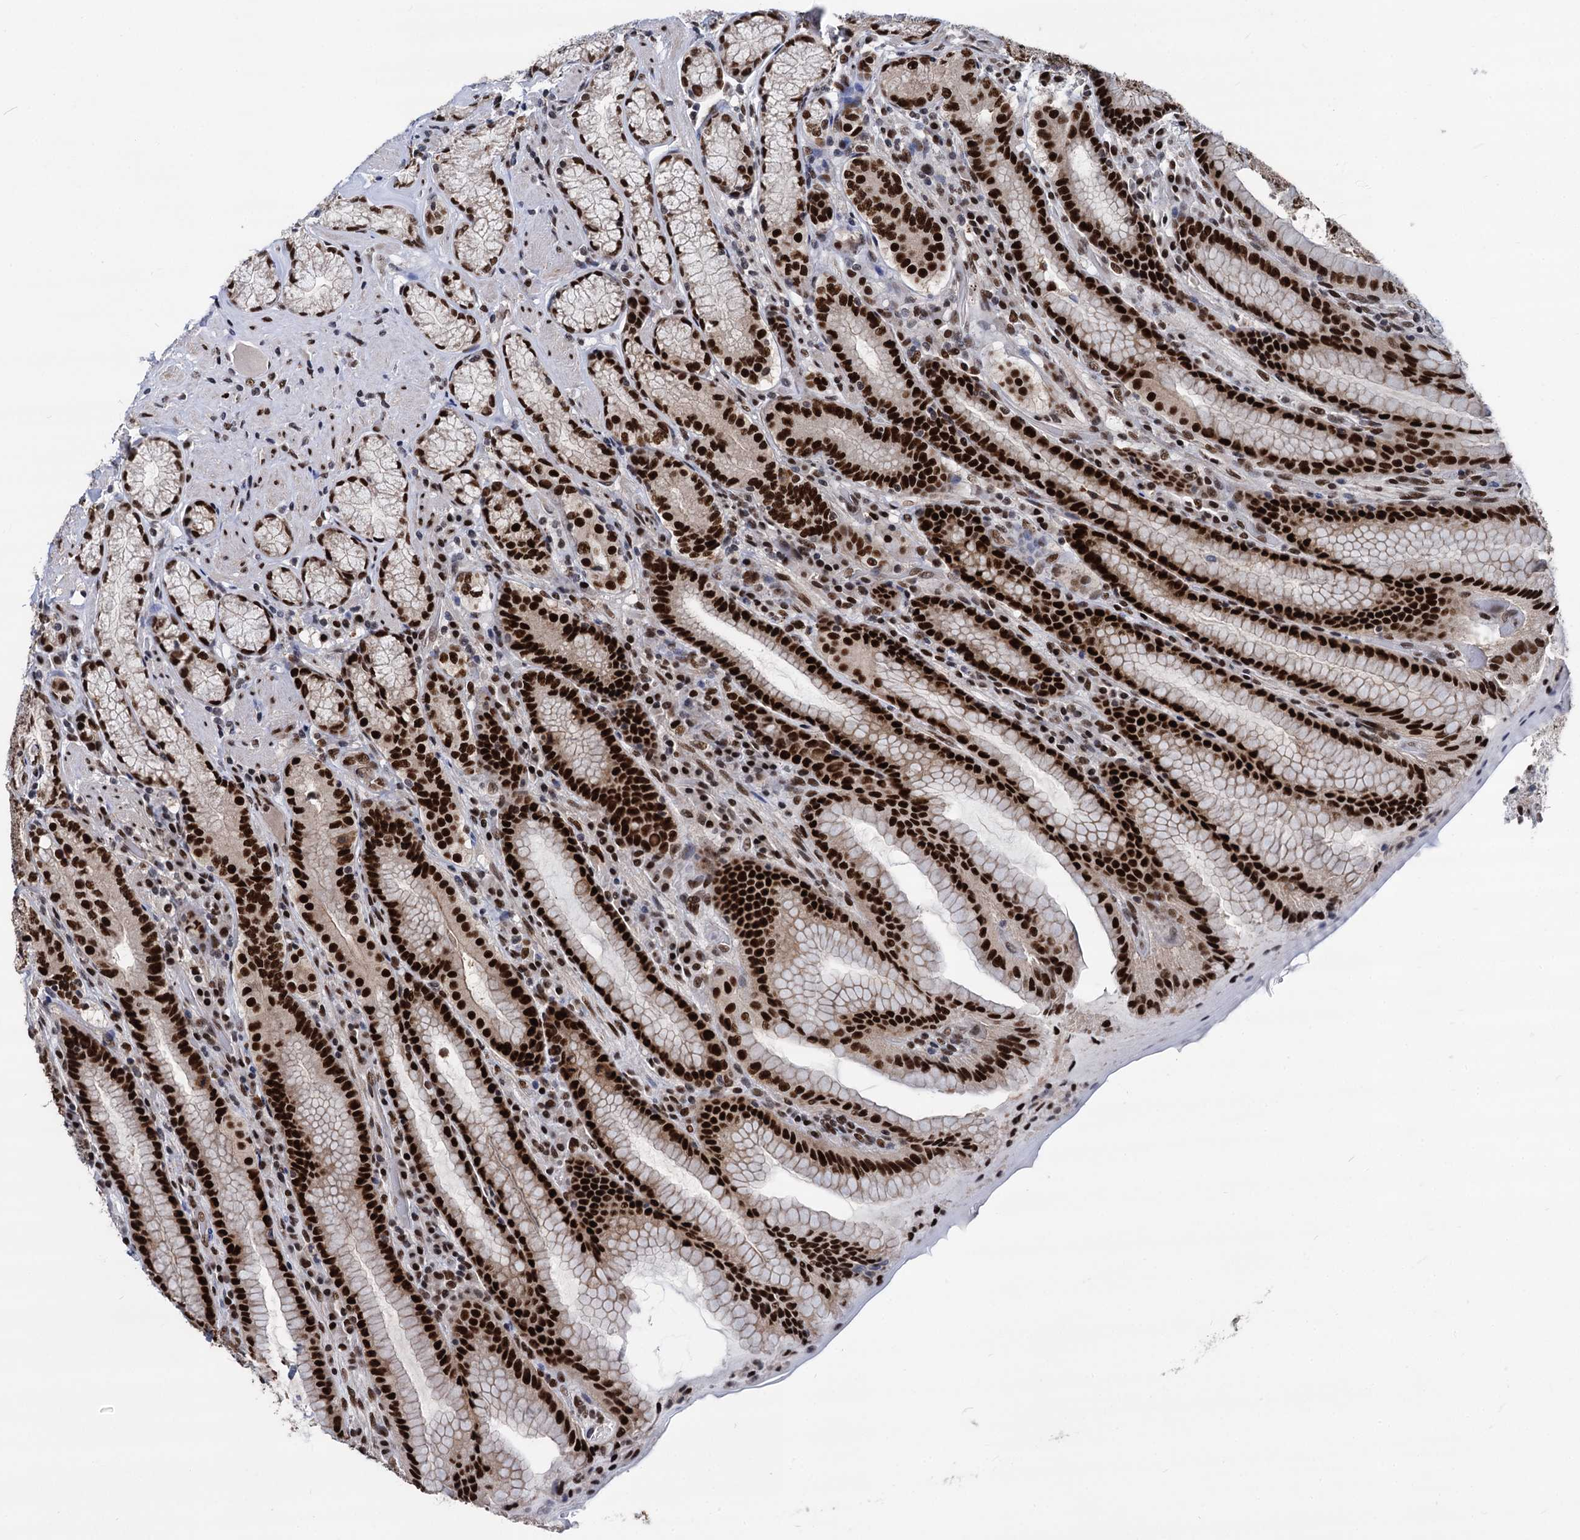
{"staining": {"intensity": "strong", "quantity": ">75%", "location": "nuclear"}, "tissue": "stomach", "cell_type": "Glandular cells", "image_type": "normal", "snomed": [{"axis": "morphology", "description": "Normal tissue, NOS"}, {"axis": "topography", "description": "Stomach, upper"}, {"axis": "topography", "description": "Stomach, lower"}], "caption": "High-power microscopy captured an IHC histopathology image of benign stomach, revealing strong nuclear staining in about >75% of glandular cells. The staining is performed using DAB brown chromogen to label protein expression. The nuclei are counter-stained blue using hematoxylin.", "gene": "GALNT11", "patient": {"sex": "female", "age": 76}}